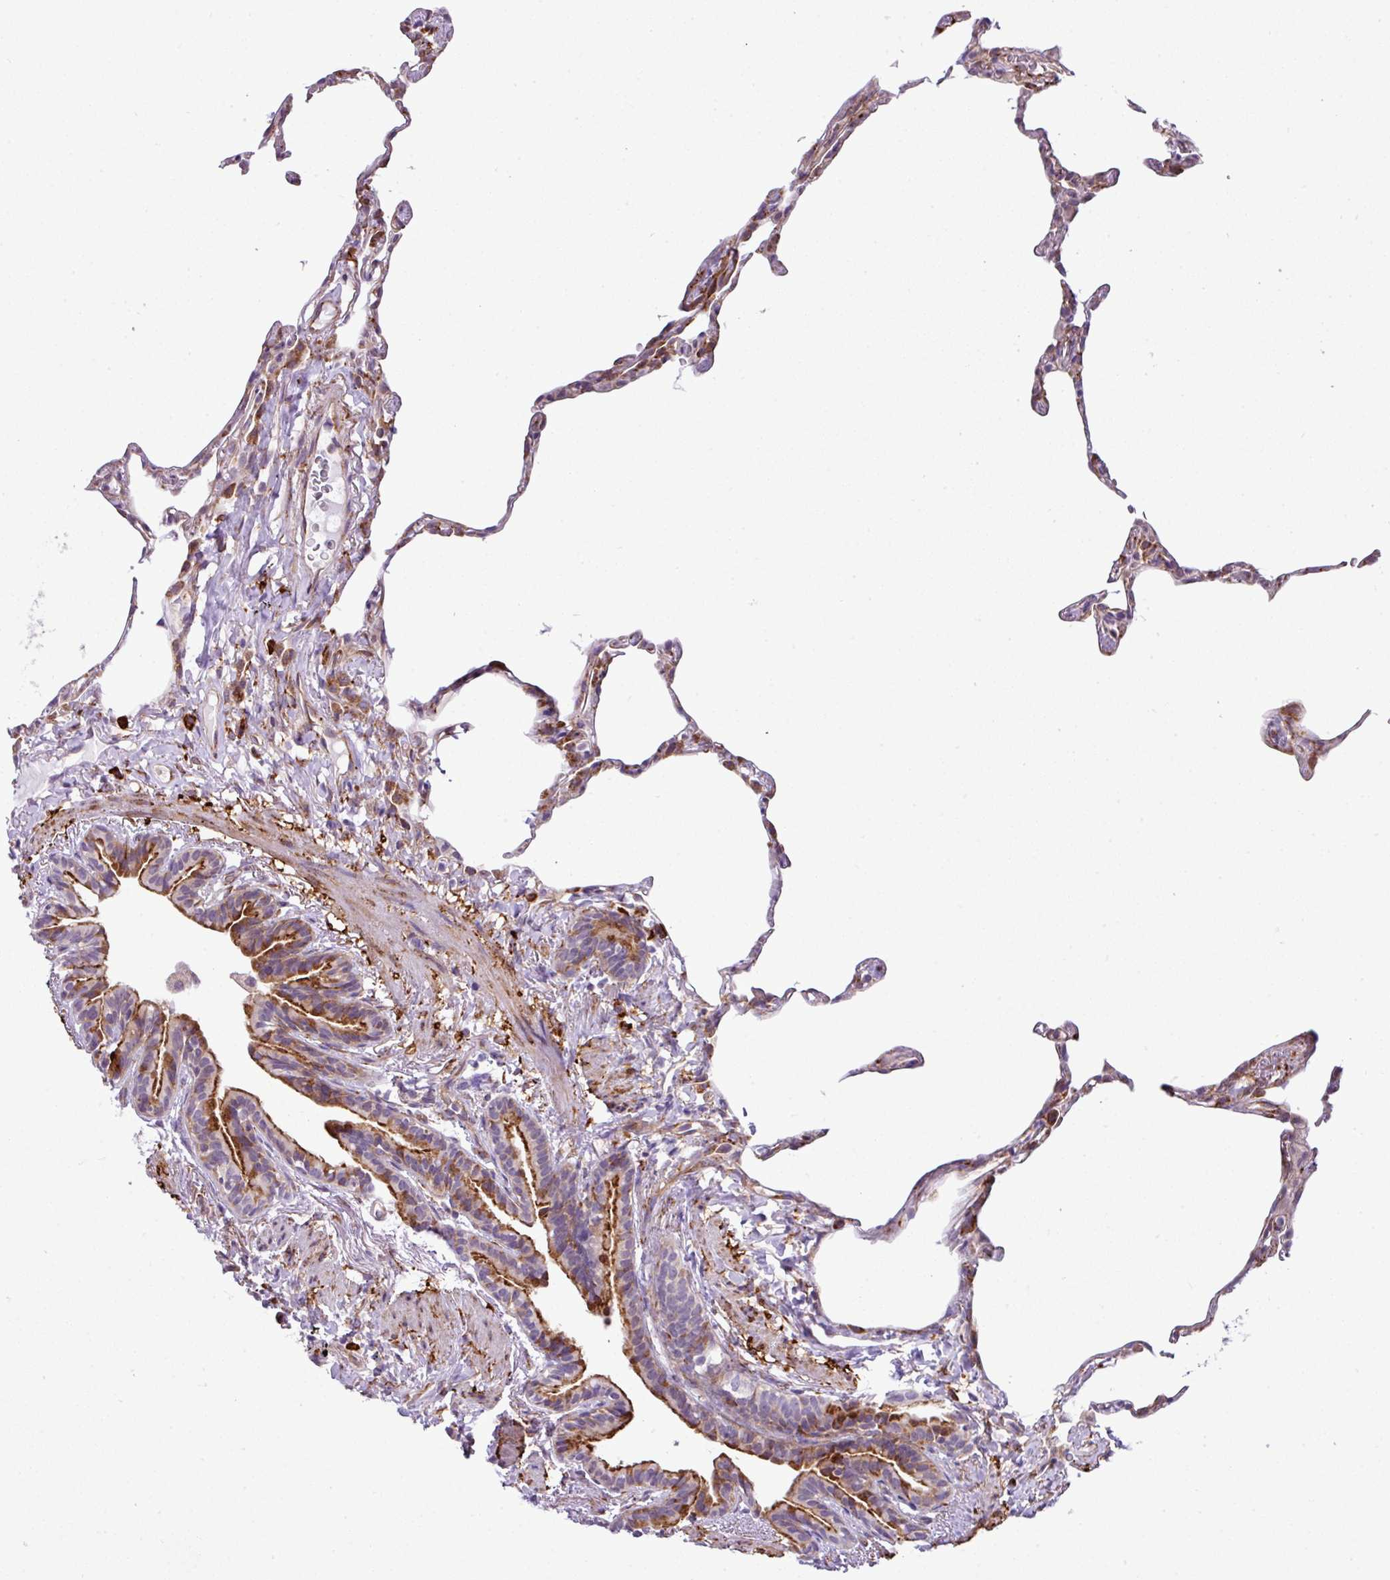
{"staining": {"intensity": "moderate", "quantity": "<25%", "location": "cytoplasmic/membranous"}, "tissue": "lung", "cell_type": "Alveolar cells", "image_type": "normal", "snomed": [{"axis": "morphology", "description": "Normal tissue, NOS"}, {"axis": "topography", "description": "Lung"}], "caption": "IHC photomicrograph of normal lung stained for a protein (brown), which reveals low levels of moderate cytoplasmic/membranous expression in approximately <25% of alveolar cells.", "gene": "CFAP97", "patient": {"sex": "female", "age": 57}}